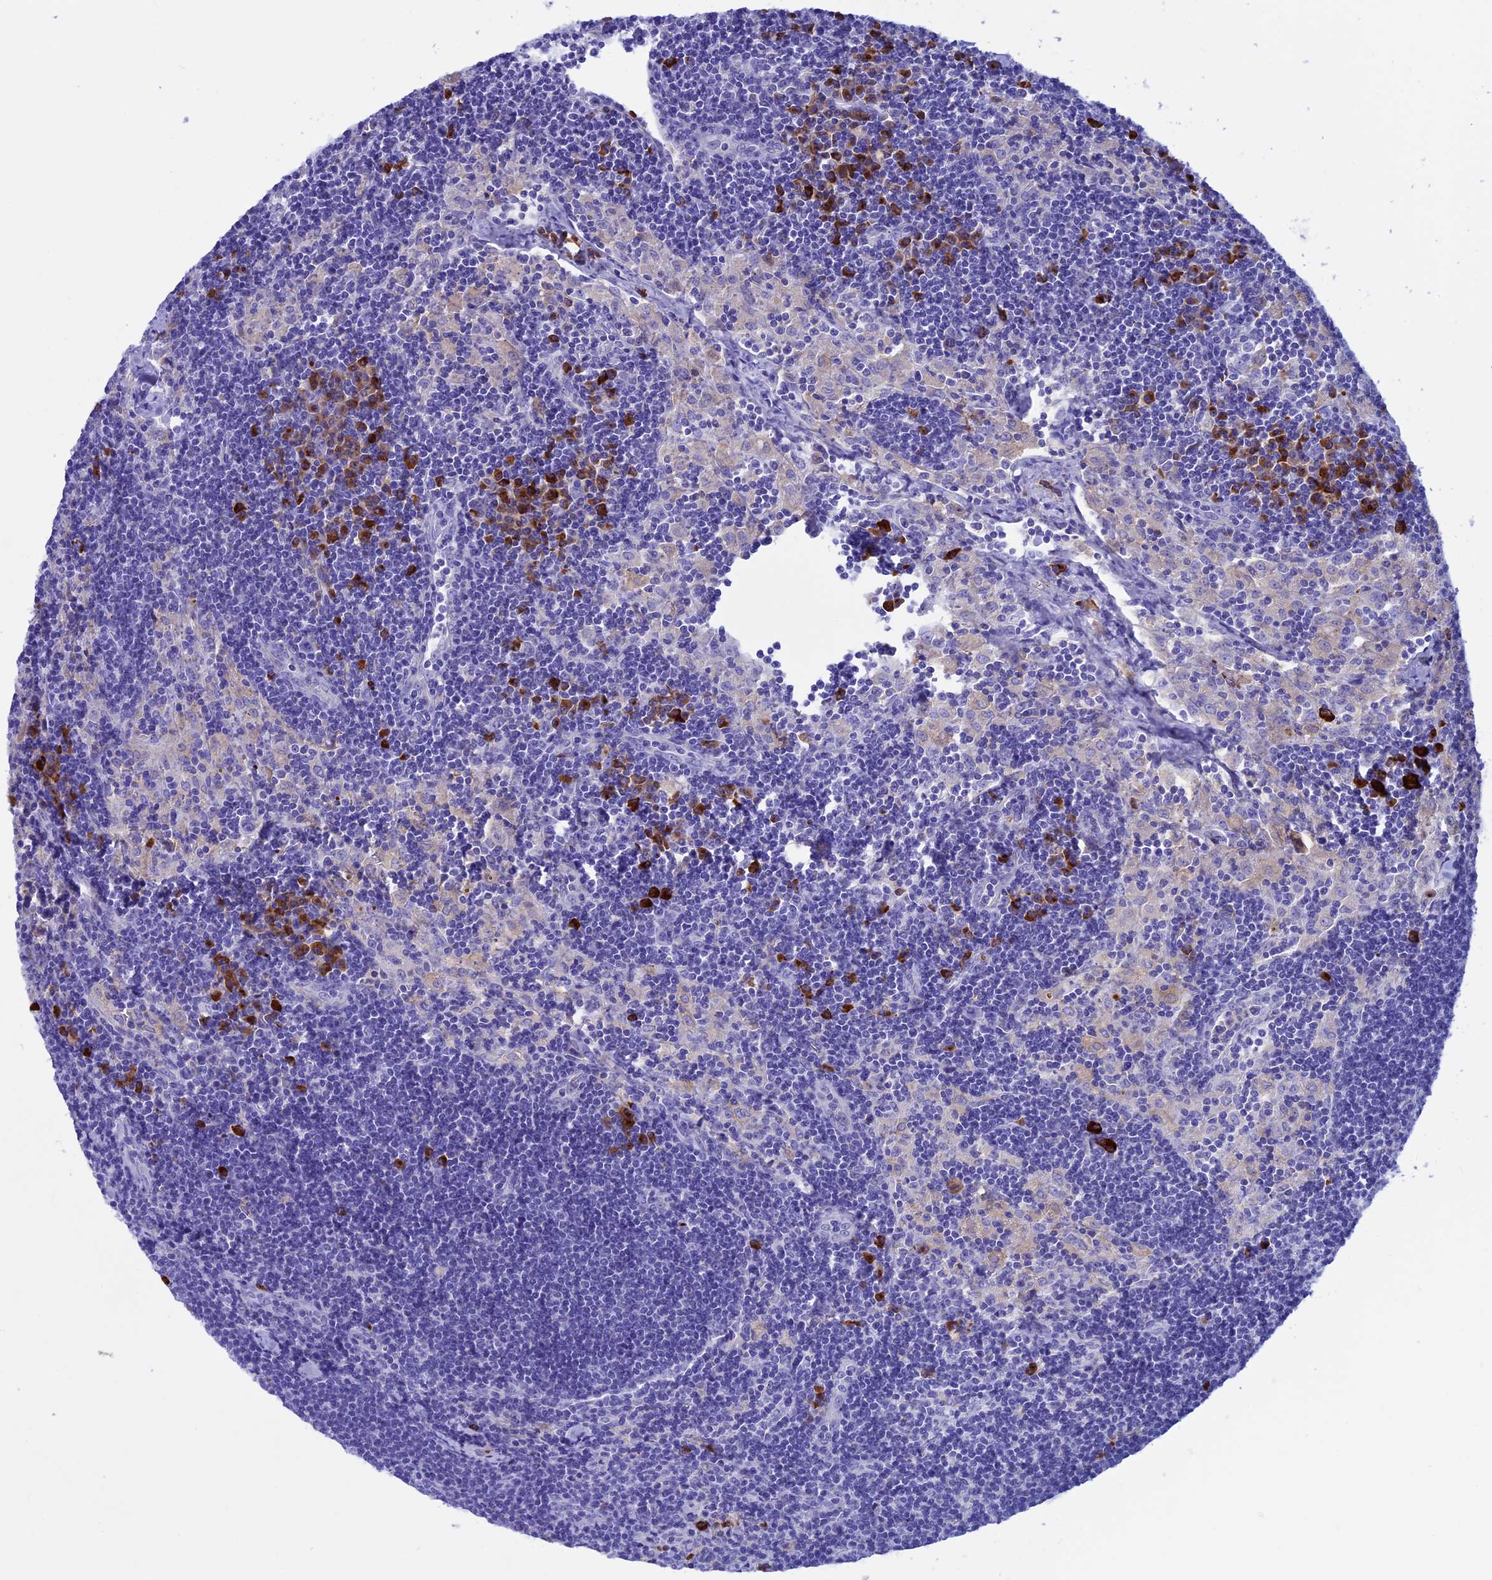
{"staining": {"intensity": "negative", "quantity": "none", "location": "none"}, "tissue": "lymph node", "cell_type": "Germinal center cells", "image_type": "normal", "snomed": [{"axis": "morphology", "description": "Normal tissue, NOS"}, {"axis": "topography", "description": "Lymph node"}], "caption": "Immunohistochemical staining of unremarkable human lymph node shows no significant expression in germinal center cells. (DAB (3,3'-diaminobenzidine) immunohistochemistry, high magnification).", "gene": "IGSF6", "patient": {"sex": "male", "age": 24}}